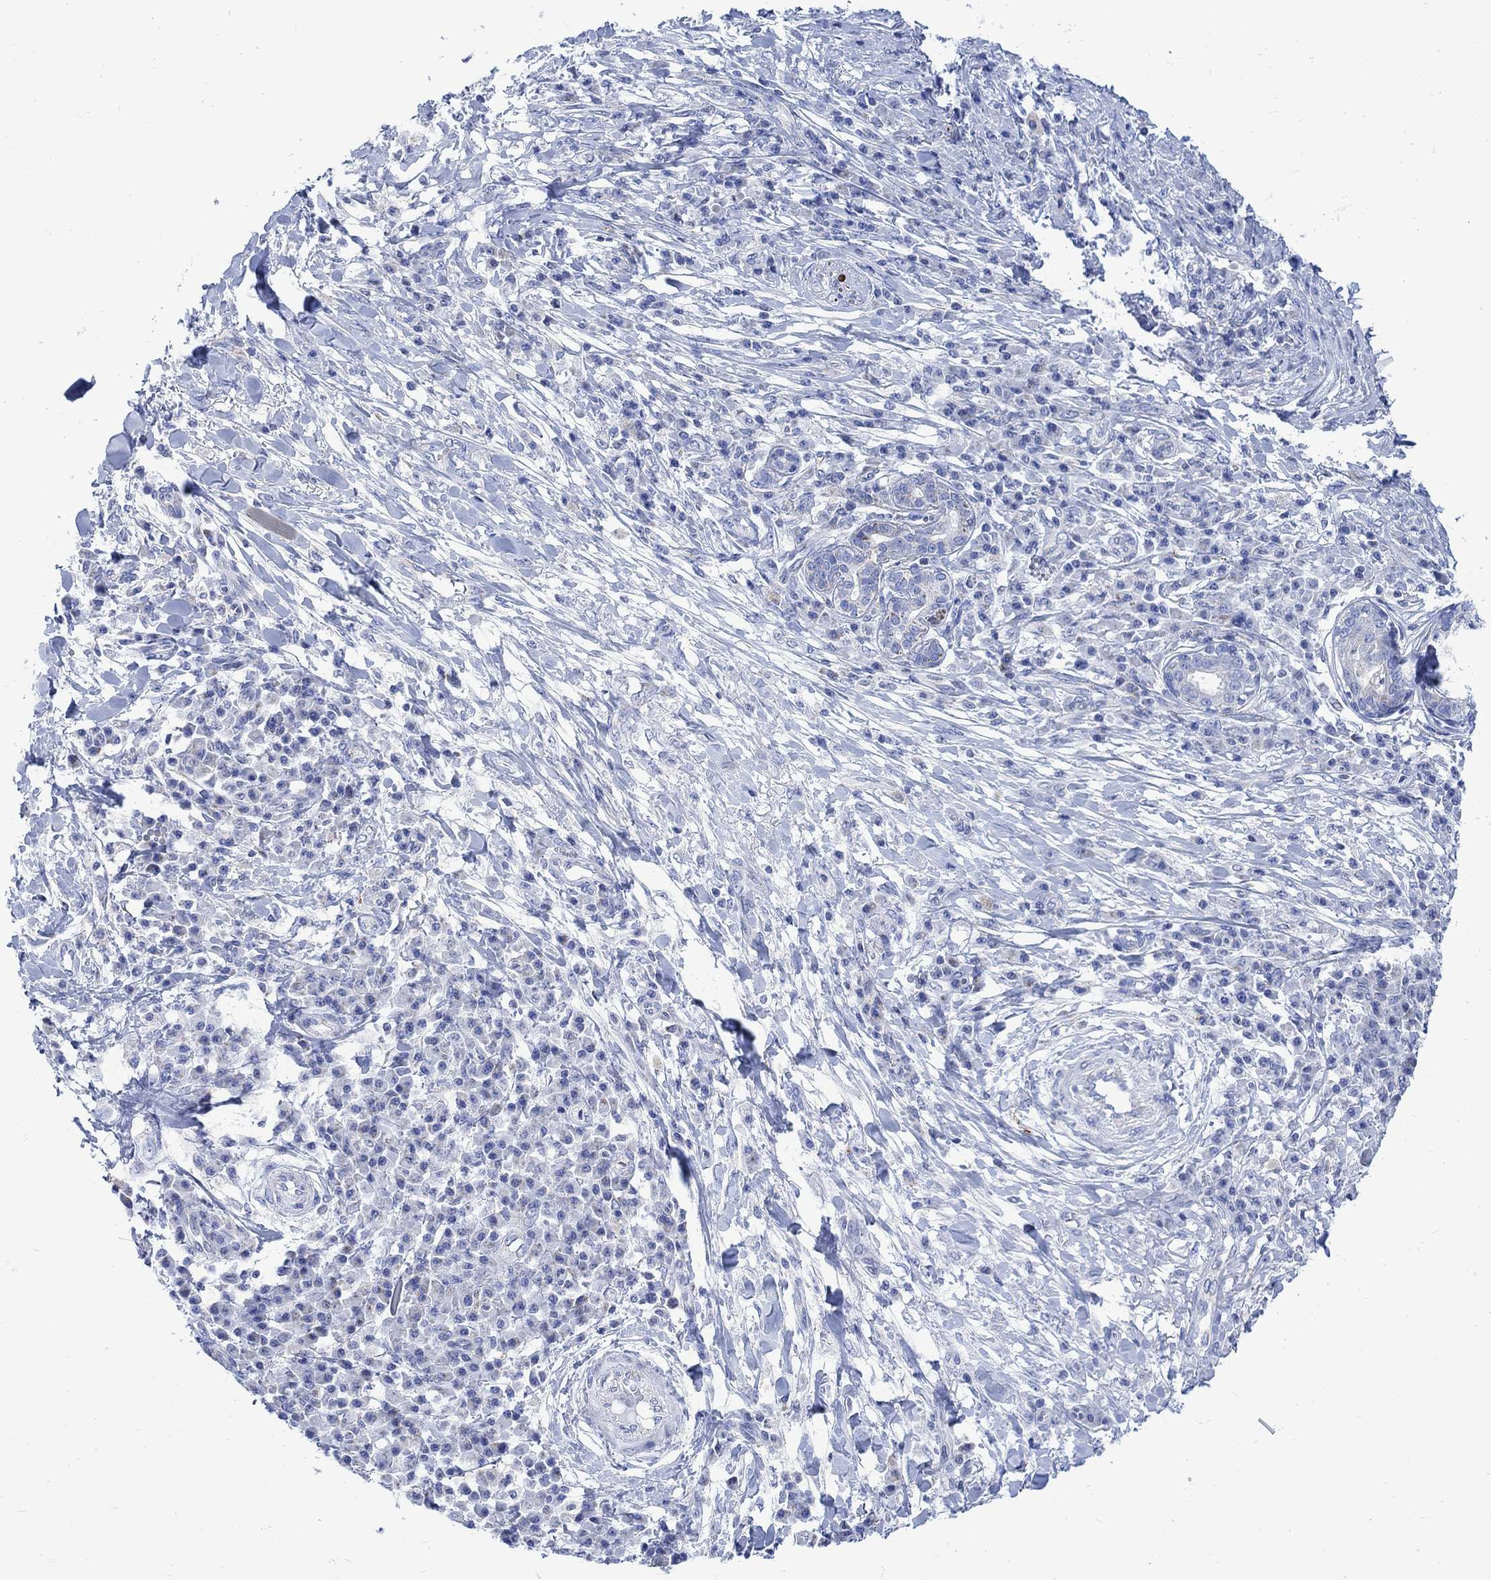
{"staining": {"intensity": "weak", "quantity": "<25%", "location": "cytoplasmic/membranous"}, "tissue": "skin cancer", "cell_type": "Tumor cells", "image_type": "cancer", "snomed": [{"axis": "morphology", "description": "Squamous cell carcinoma, NOS"}, {"axis": "topography", "description": "Skin"}], "caption": "A high-resolution histopathology image shows IHC staining of skin squamous cell carcinoma, which reveals no significant staining in tumor cells.", "gene": "CPLX2", "patient": {"sex": "male", "age": 92}}